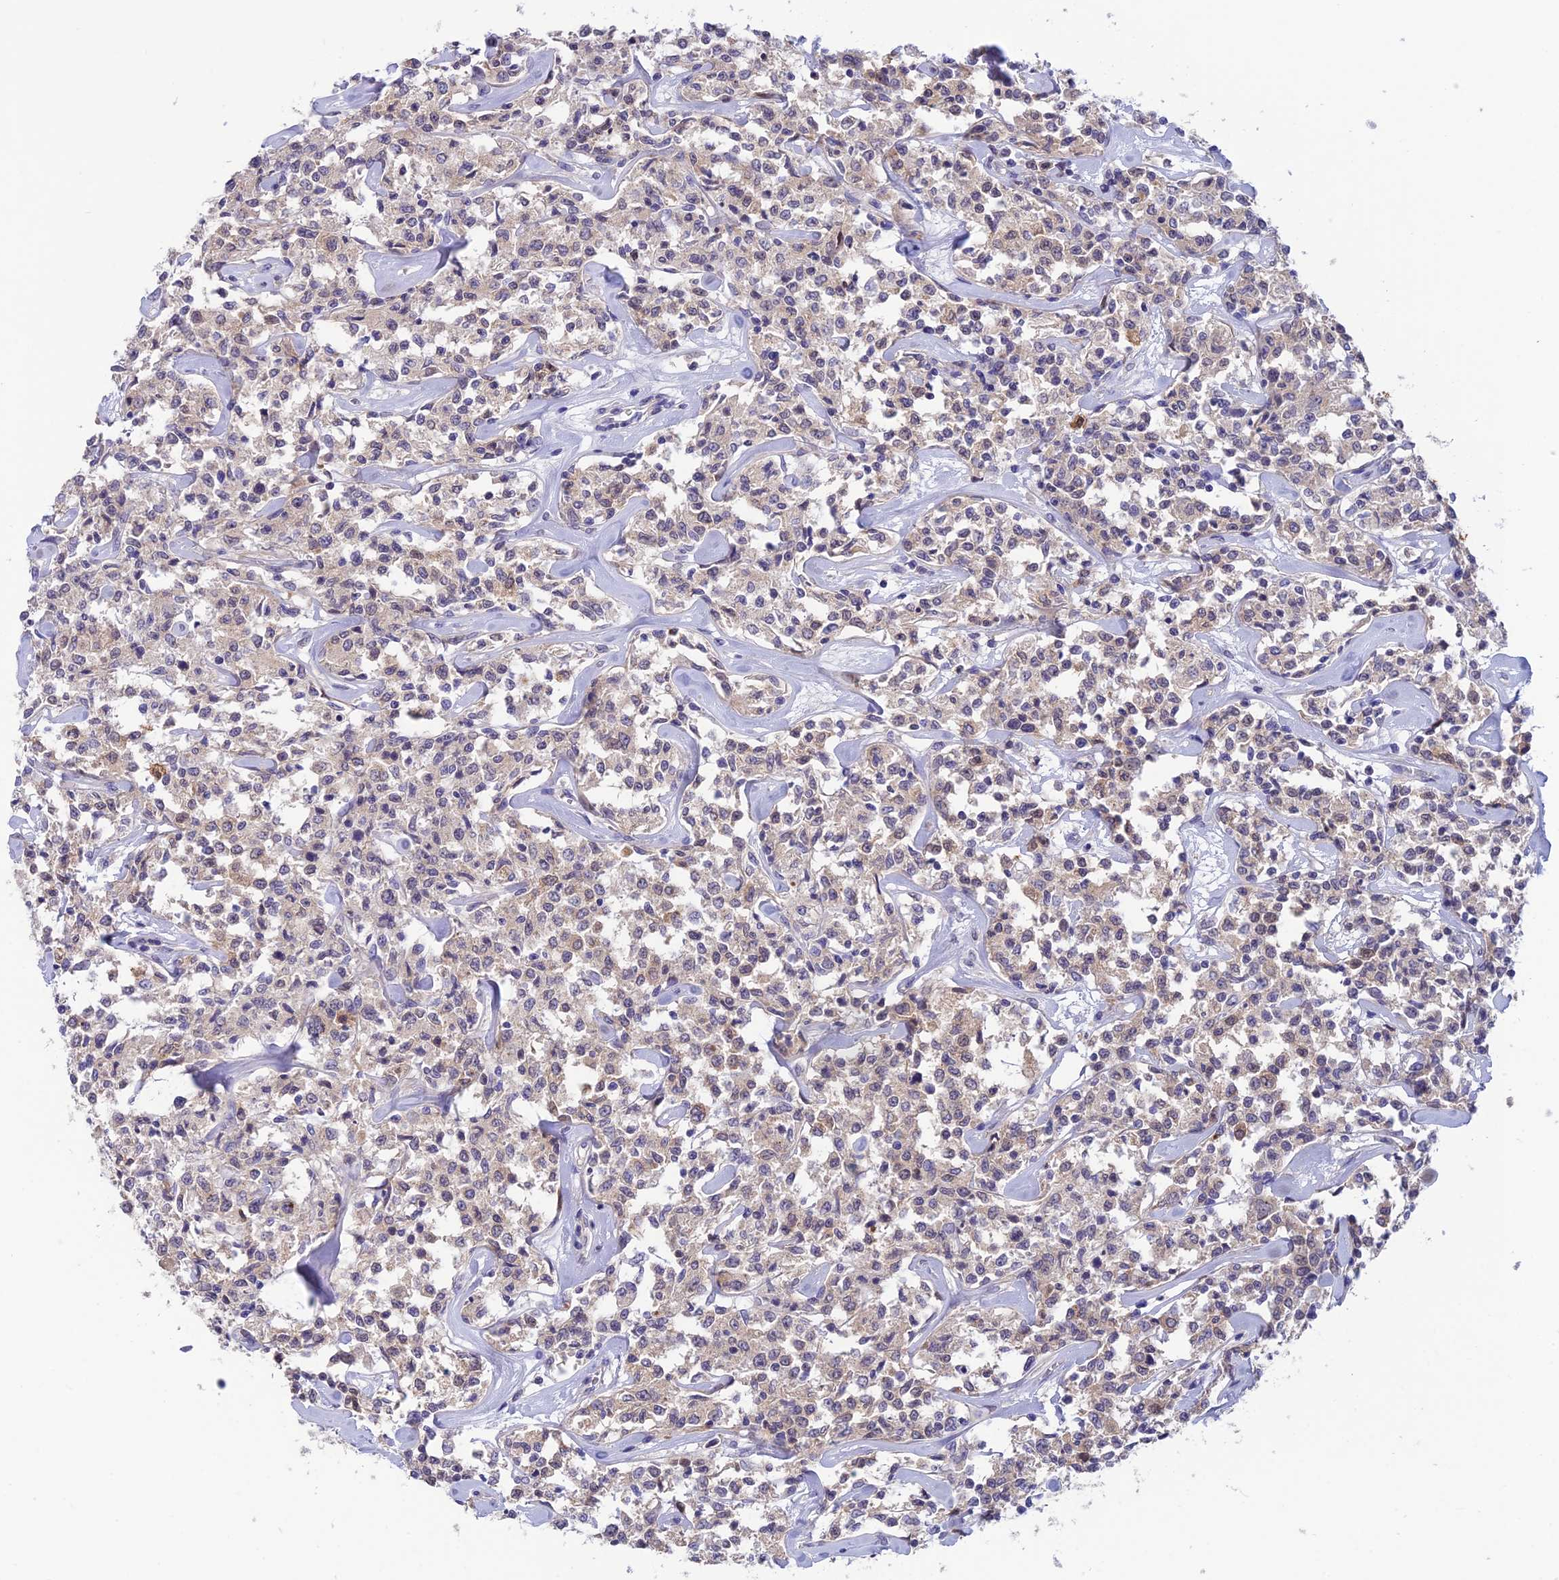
{"staining": {"intensity": "weak", "quantity": "<25%", "location": "cytoplasmic/membranous"}, "tissue": "lymphoma", "cell_type": "Tumor cells", "image_type": "cancer", "snomed": [{"axis": "morphology", "description": "Malignant lymphoma, non-Hodgkin's type, Low grade"}, {"axis": "topography", "description": "Small intestine"}], "caption": "The image reveals no staining of tumor cells in lymphoma.", "gene": "XPO7", "patient": {"sex": "female", "age": 59}}